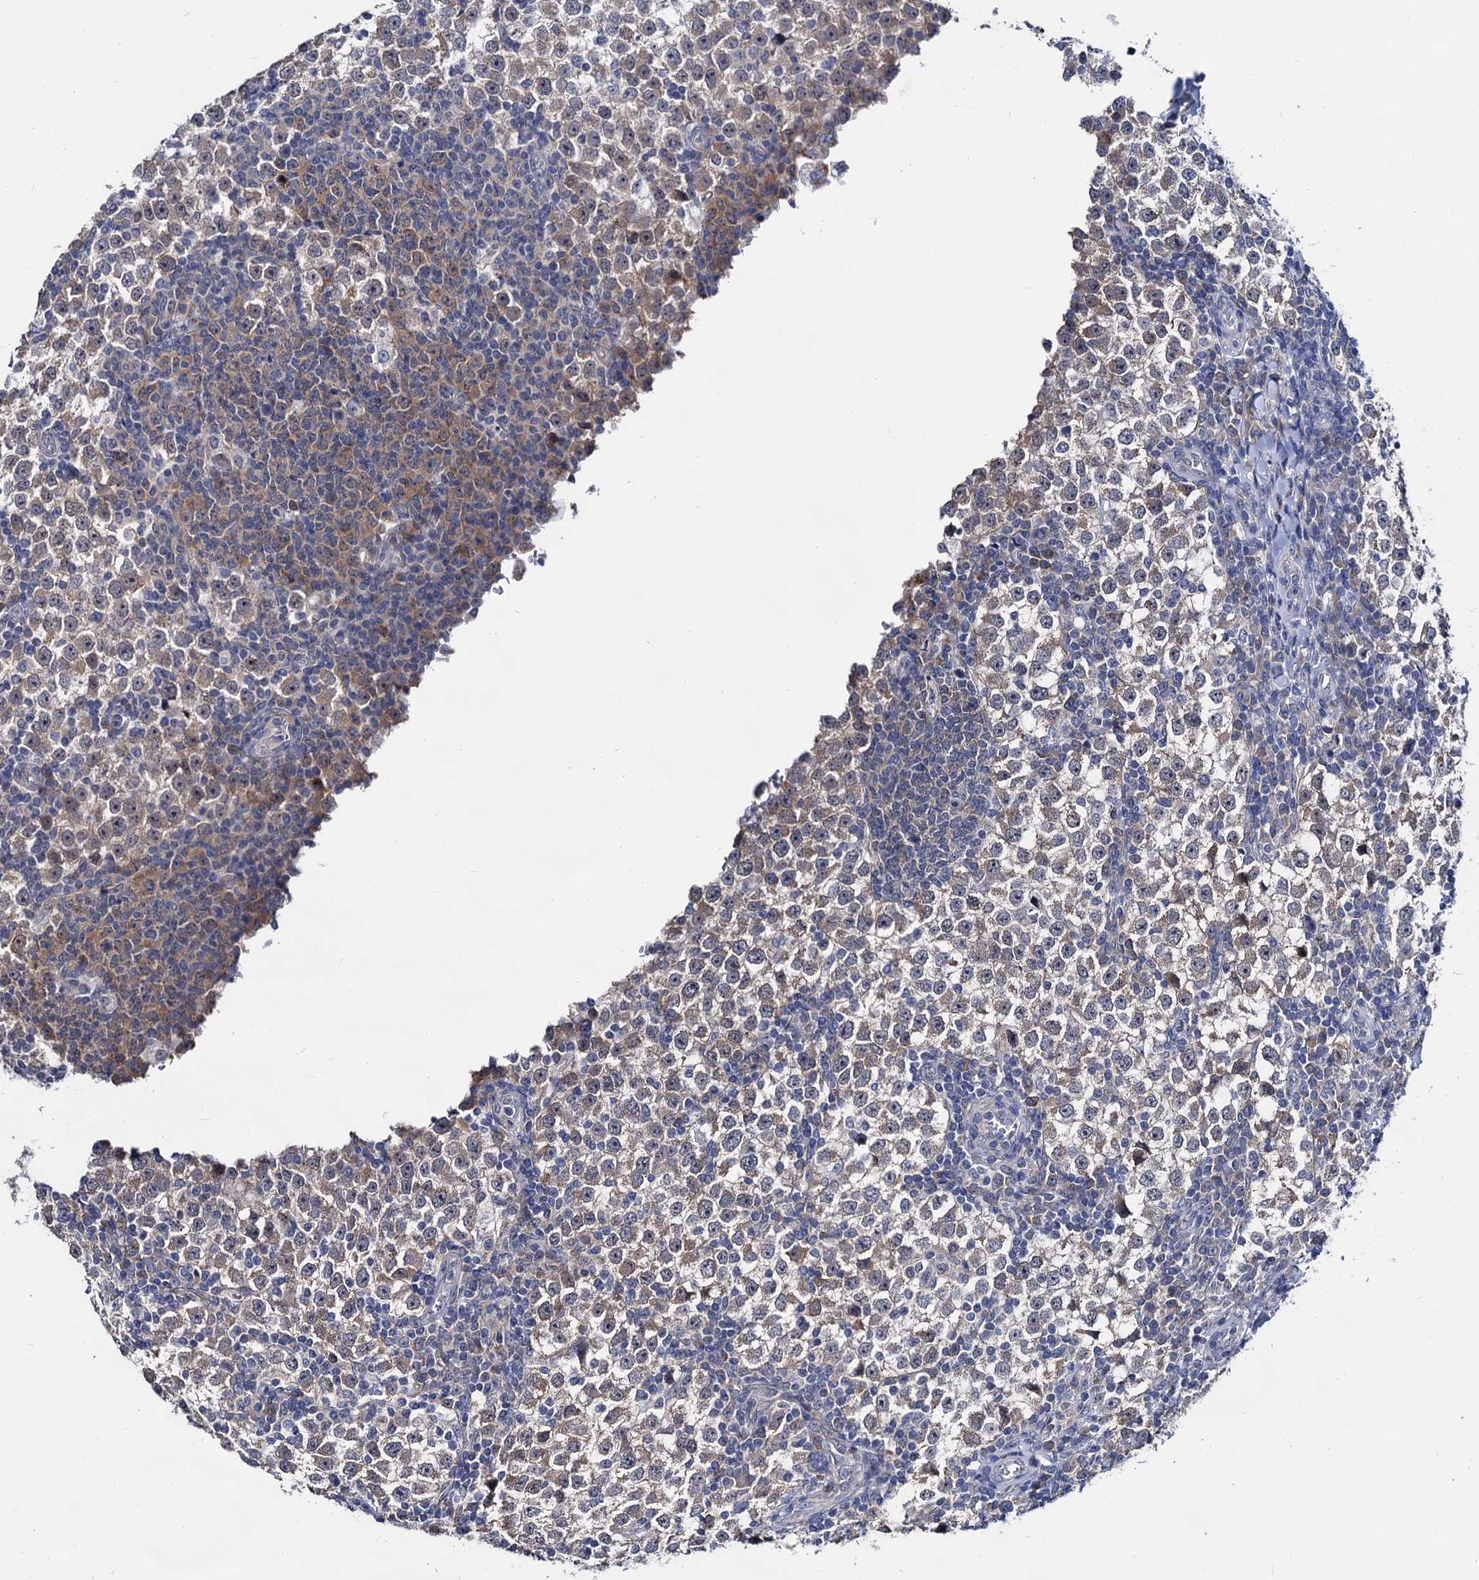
{"staining": {"intensity": "weak", "quantity": "25%-75%", "location": "cytoplasmic/membranous"}, "tissue": "testis cancer", "cell_type": "Tumor cells", "image_type": "cancer", "snomed": [{"axis": "morphology", "description": "Seminoma, NOS"}, {"axis": "topography", "description": "Testis"}], "caption": "Testis cancer (seminoma) stained for a protein (brown) reveals weak cytoplasmic/membranous positive expression in about 25%-75% of tumor cells.", "gene": "CAPRIN2", "patient": {"sex": "male", "age": 65}}